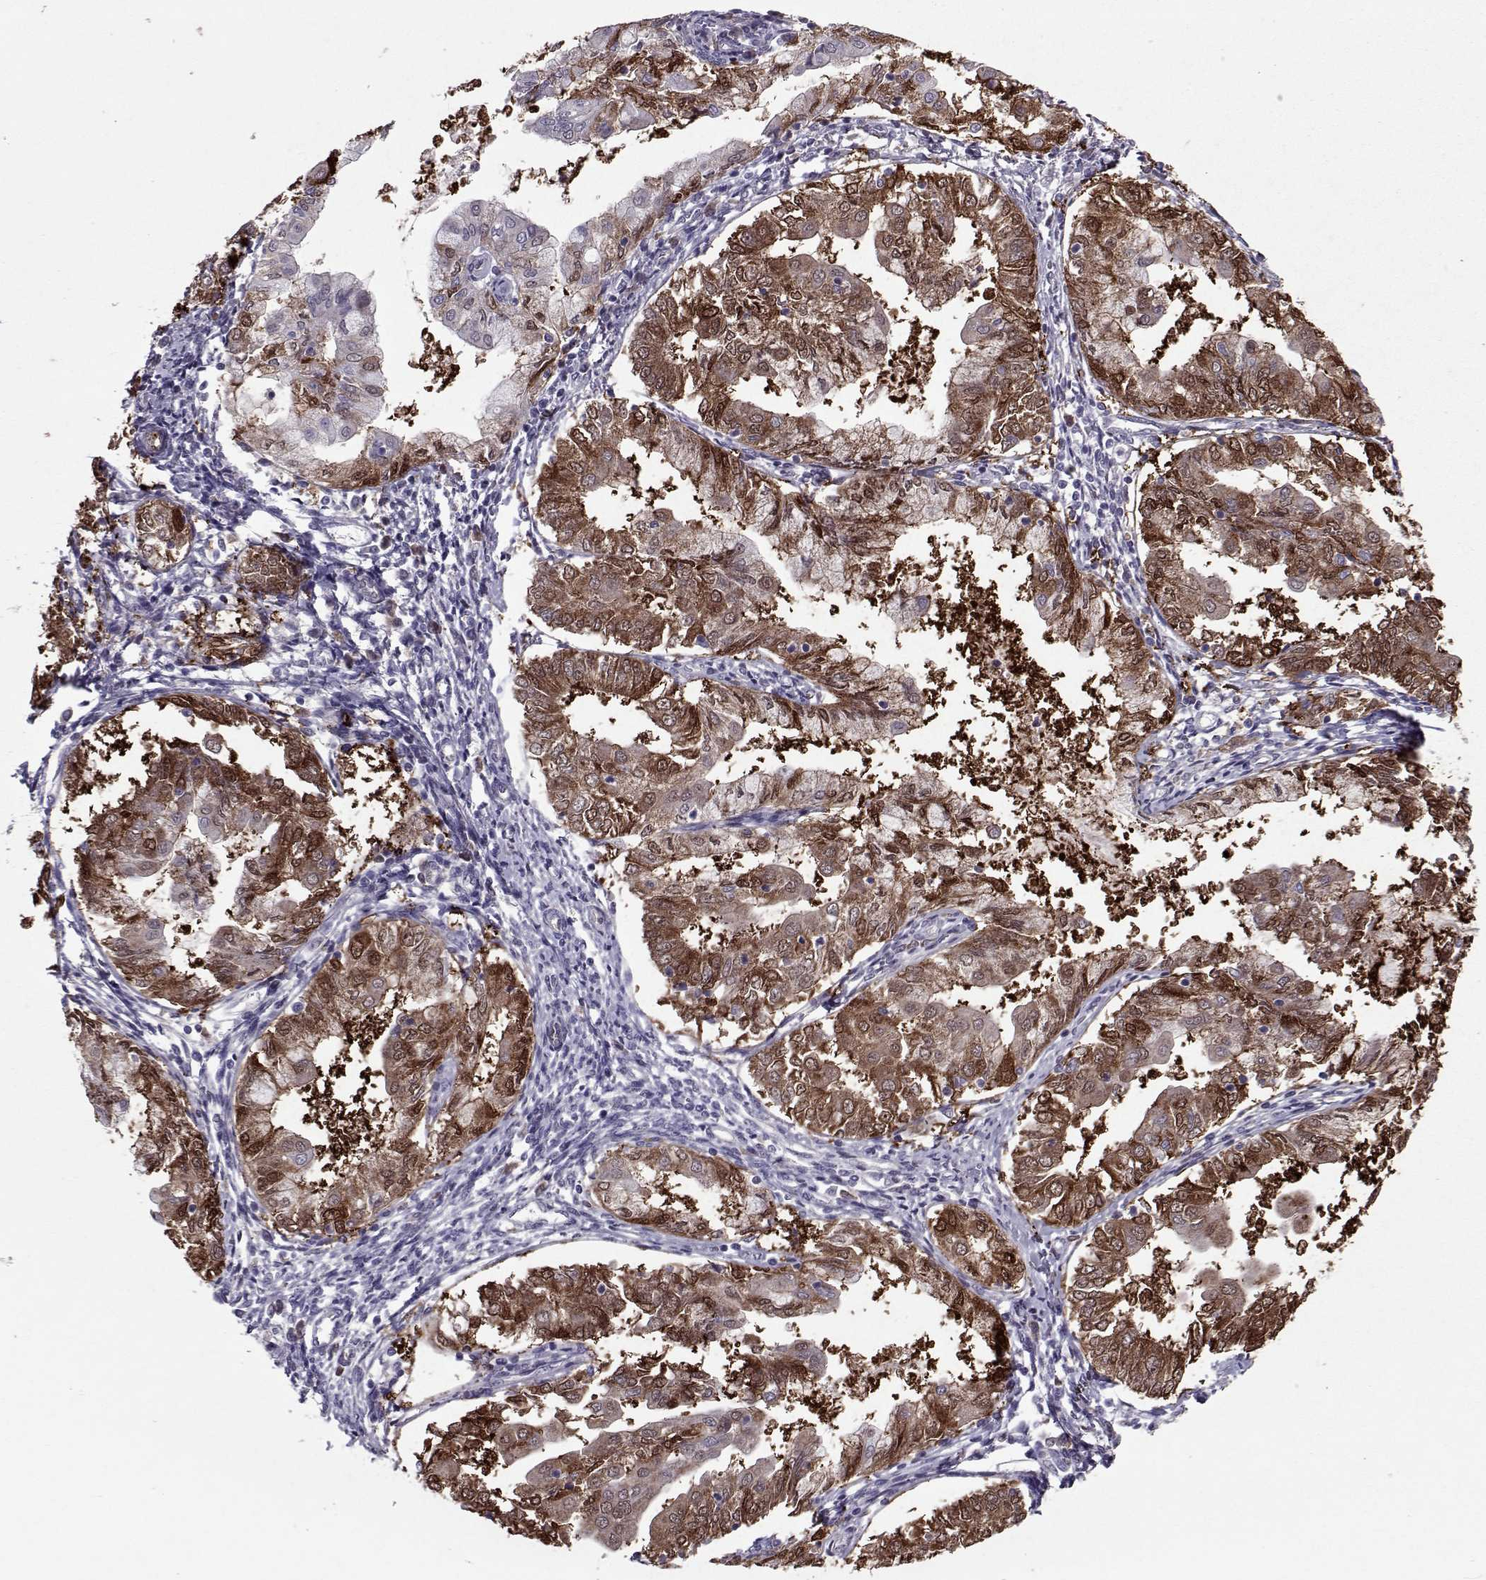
{"staining": {"intensity": "strong", "quantity": ">75%", "location": "cytoplasmic/membranous,nuclear"}, "tissue": "endometrial cancer", "cell_type": "Tumor cells", "image_type": "cancer", "snomed": [{"axis": "morphology", "description": "Adenocarcinoma, NOS"}, {"axis": "topography", "description": "Endometrium"}], "caption": "Endometrial cancer stained for a protein exhibits strong cytoplasmic/membranous and nuclear positivity in tumor cells. The staining is performed using DAB brown chromogen to label protein expression. The nuclei are counter-stained blue using hematoxylin.", "gene": "ASRGL1", "patient": {"sex": "female", "age": 68}}